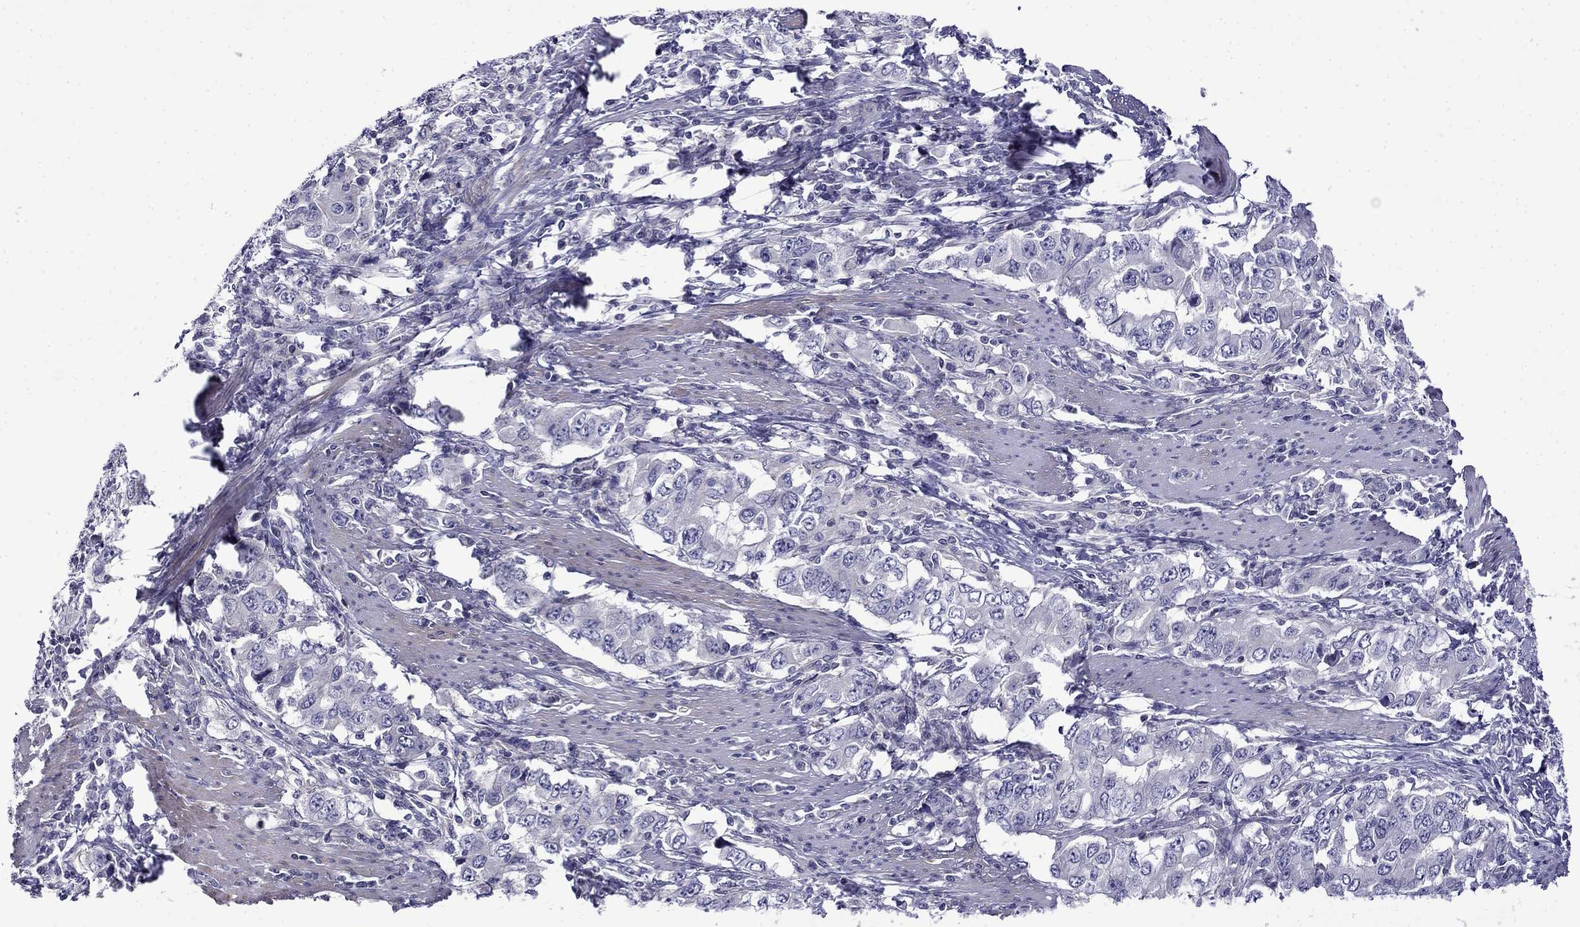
{"staining": {"intensity": "negative", "quantity": "none", "location": "none"}, "tissue": "stomach cancer", "cell_type": "Tumor cells", "image_type": "cancer", "snomed": [{"axis": "morphology", "description": "Adenocarcinoma, NOS"}, {"axis": "topography", "description": "Stomach, lower"}], "caption": "This is an immunohistochemistry histopathology image of stomach cancer (adenocarcinoma). There is no expression in tumor cells.", "gene": "PRR18", "patient": {"sex": "female", "age": 72}}